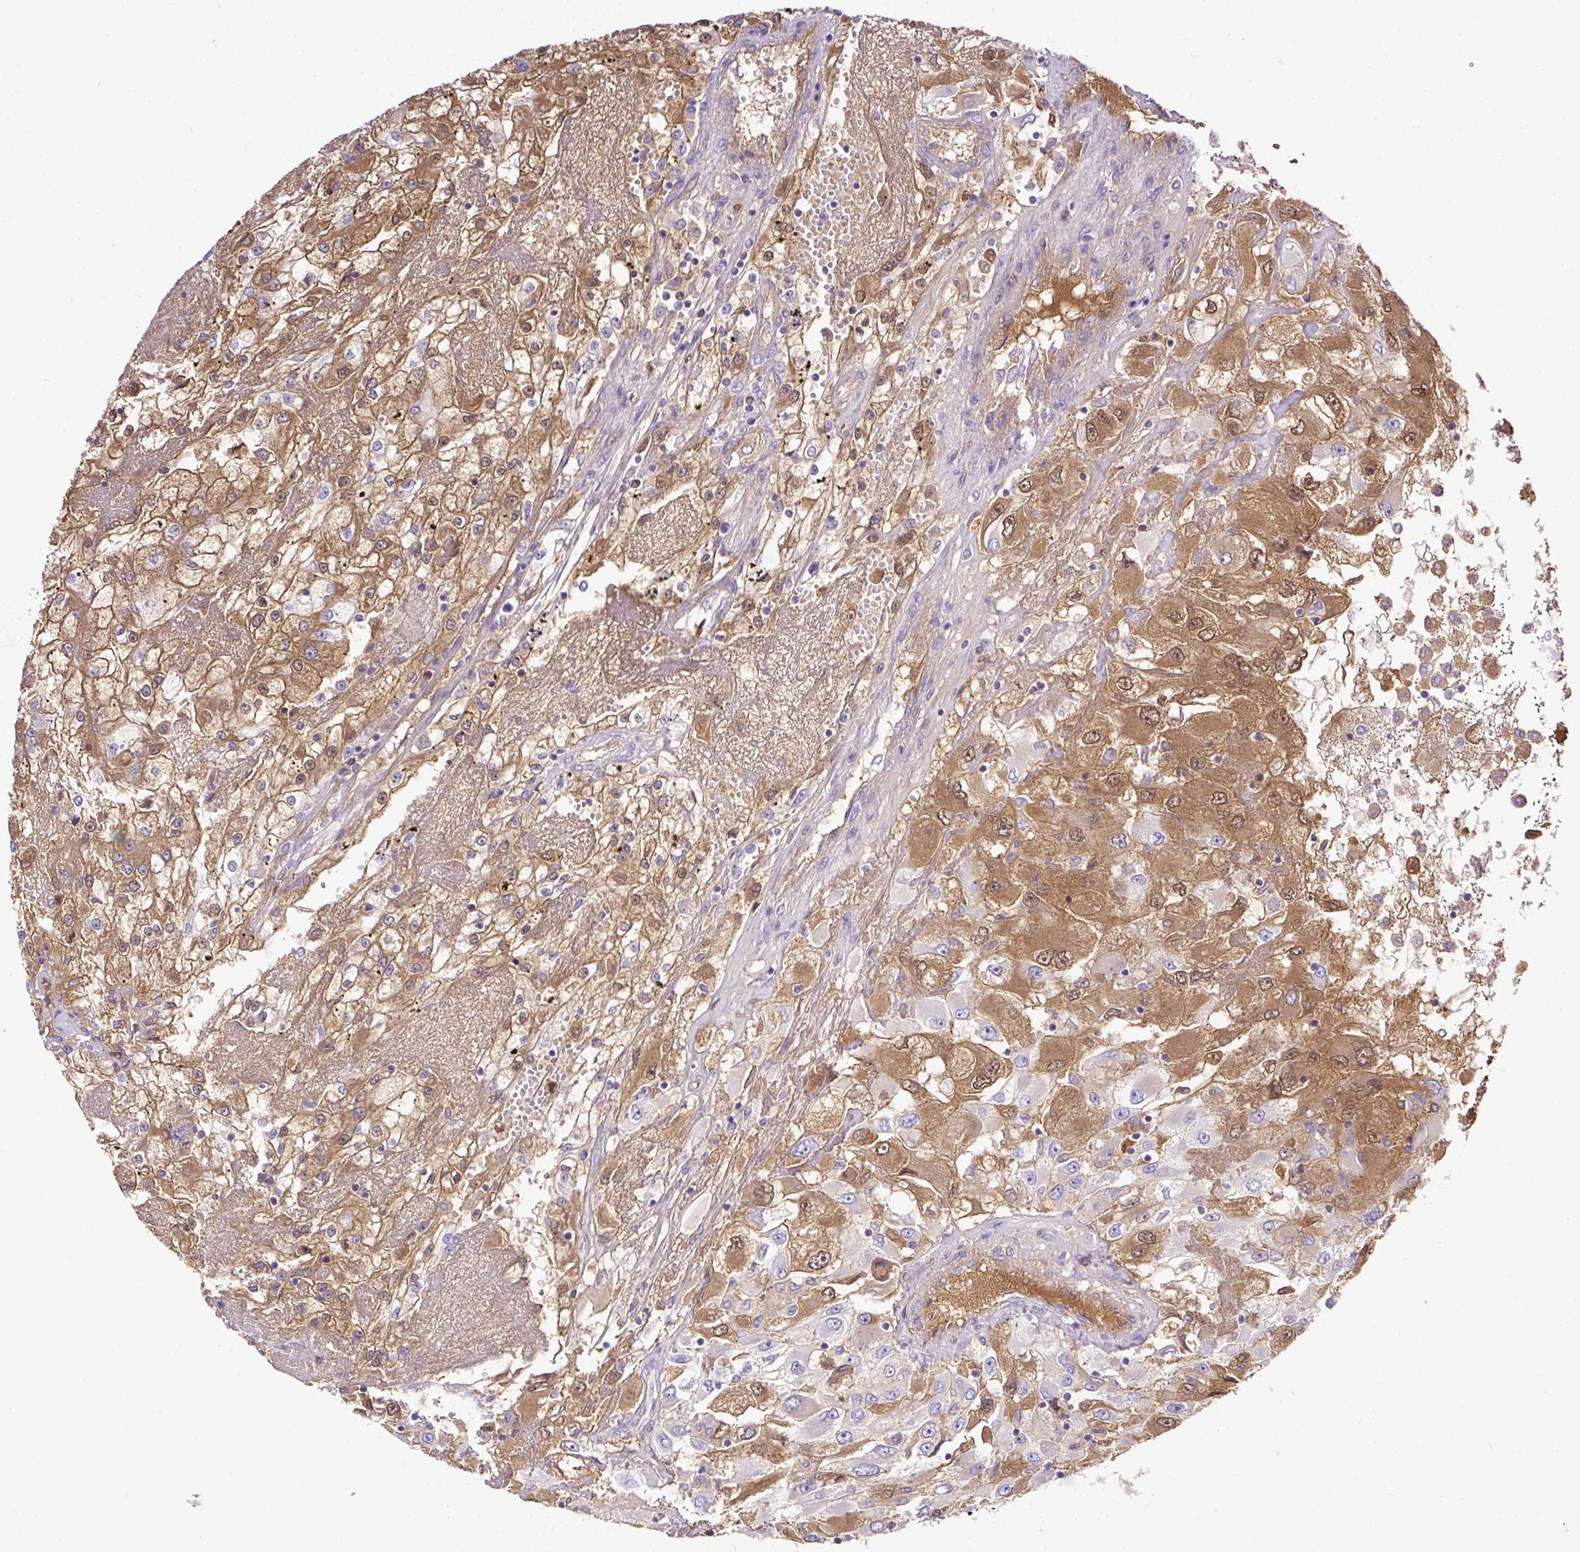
{"staining": {"intensity": "moderate", "quantity": "25%-75%", "location": "cytoplasmic/membranous,nuclear"}, "tissue": "renal cancer", "cell_type": "Tumor cells", "image_type": "cancer", "snomed": [{"axis": "morphology", "description": "Adenocarcinoma, NOS"}, {"axis": "topography", "description": "Kidney"}], "caption": "A brown stain highlights moderate cytoplasmic/membranous and nuclear positivity of a protein in human renal cancer (adenocarcinoma) tumor cells. (Brightfield microscopy of DAB IHC at high magnification).", "gene": "CLEC3B", "patient": {"sex": "female", "age": 52}}